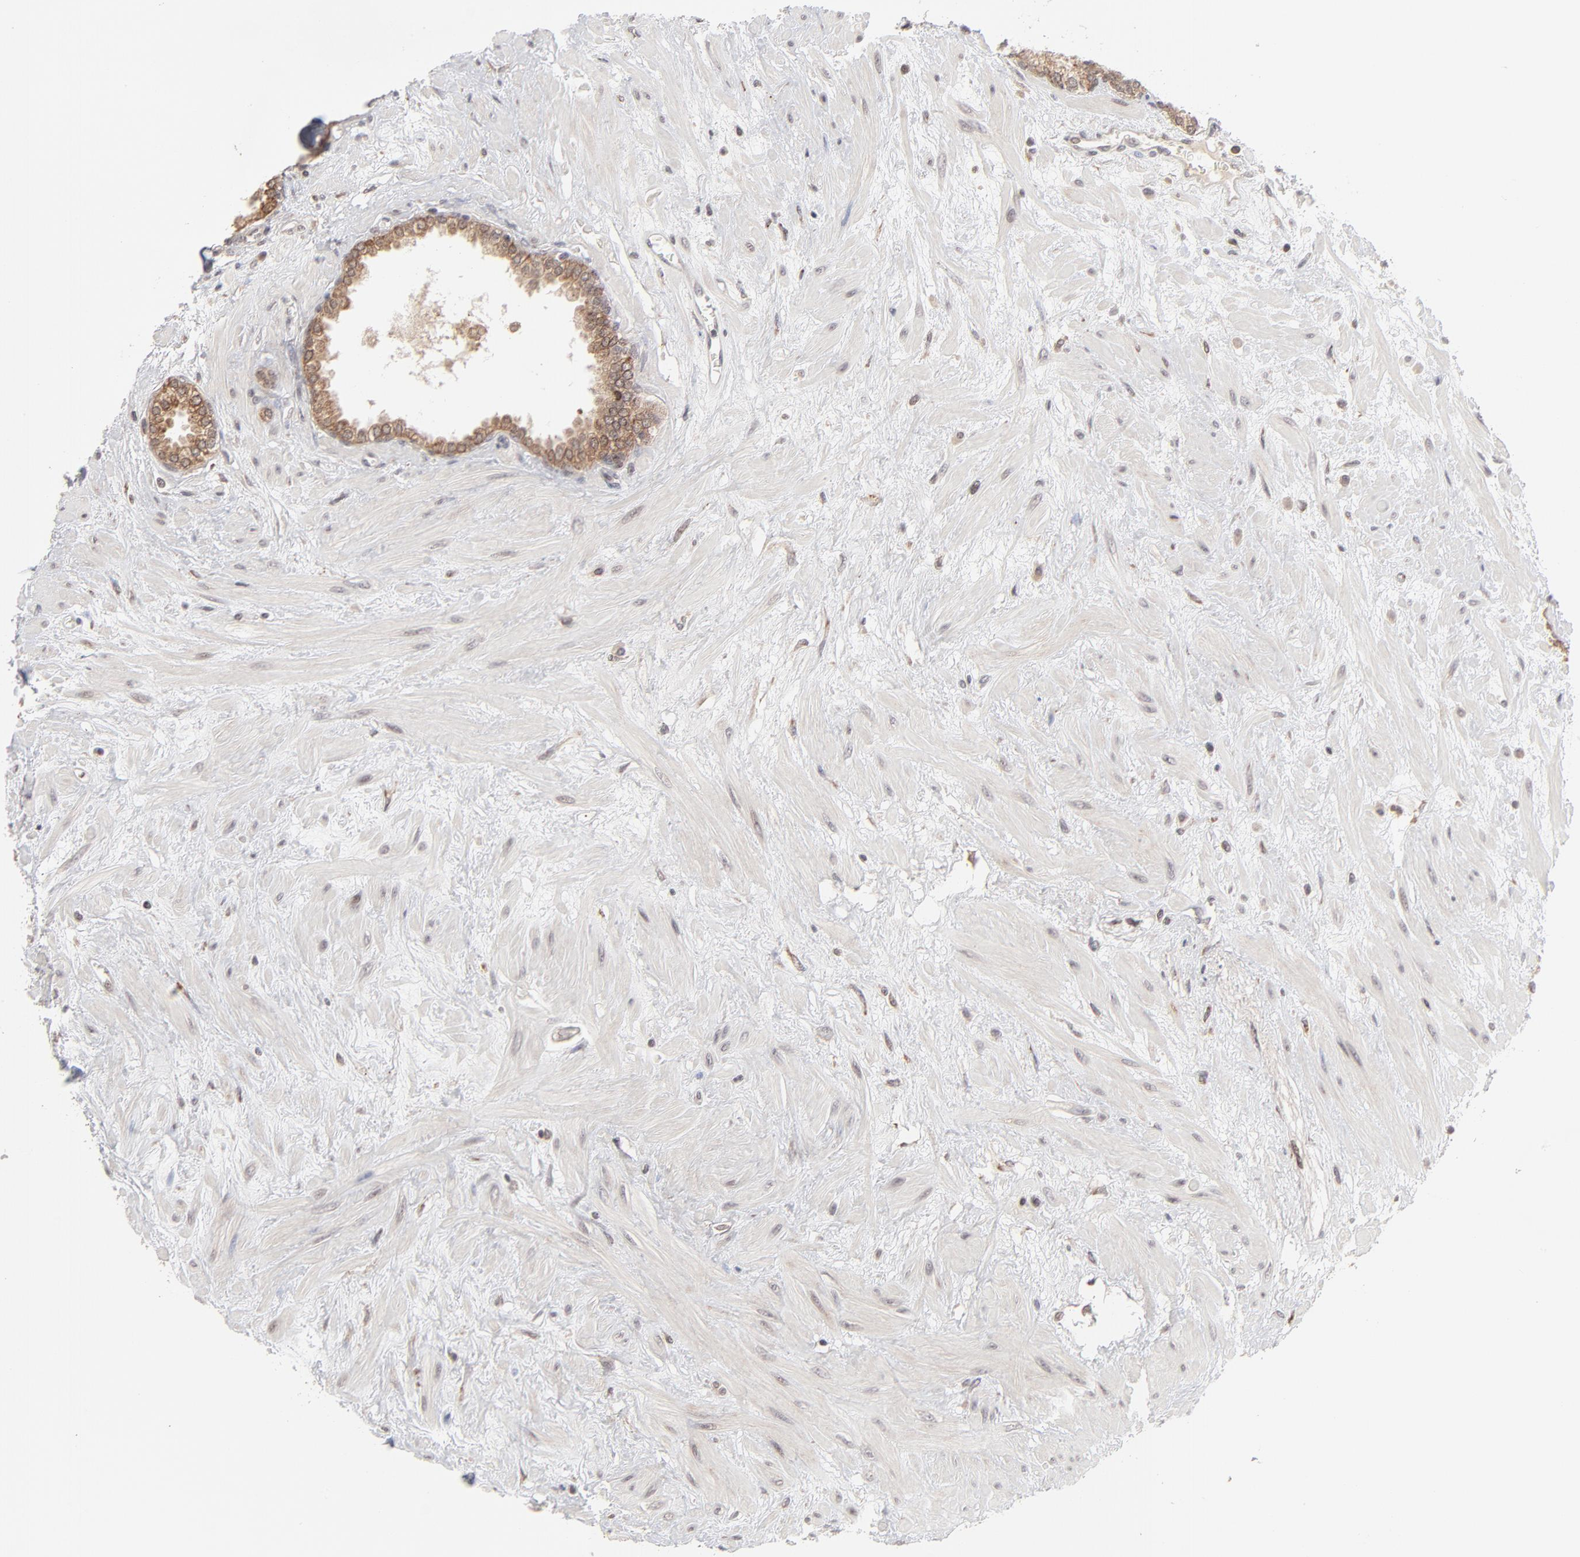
{"staining": {"intensity": "moderate", "quantity": ">75%", "location": "cytoplasmic/membranous,nuclear"}, "tissue": "prostate", "cell_type": "Glandular cells", "image_type": "normal", "snomed": [{"axis": "morphology", "description": "Normal tissue, NOS"}, {"axis": "topography", "description": "Prostate"}], "caption": "A photomicrograph showing moderate cytoplasmic/membranous,nuclear positivity in about >75% of glandular cells in benign prostate, as visualized by brown immunohistochemical staining.", "gene": "ARIH1", "patient": {"sex": "male", "age": 64}}